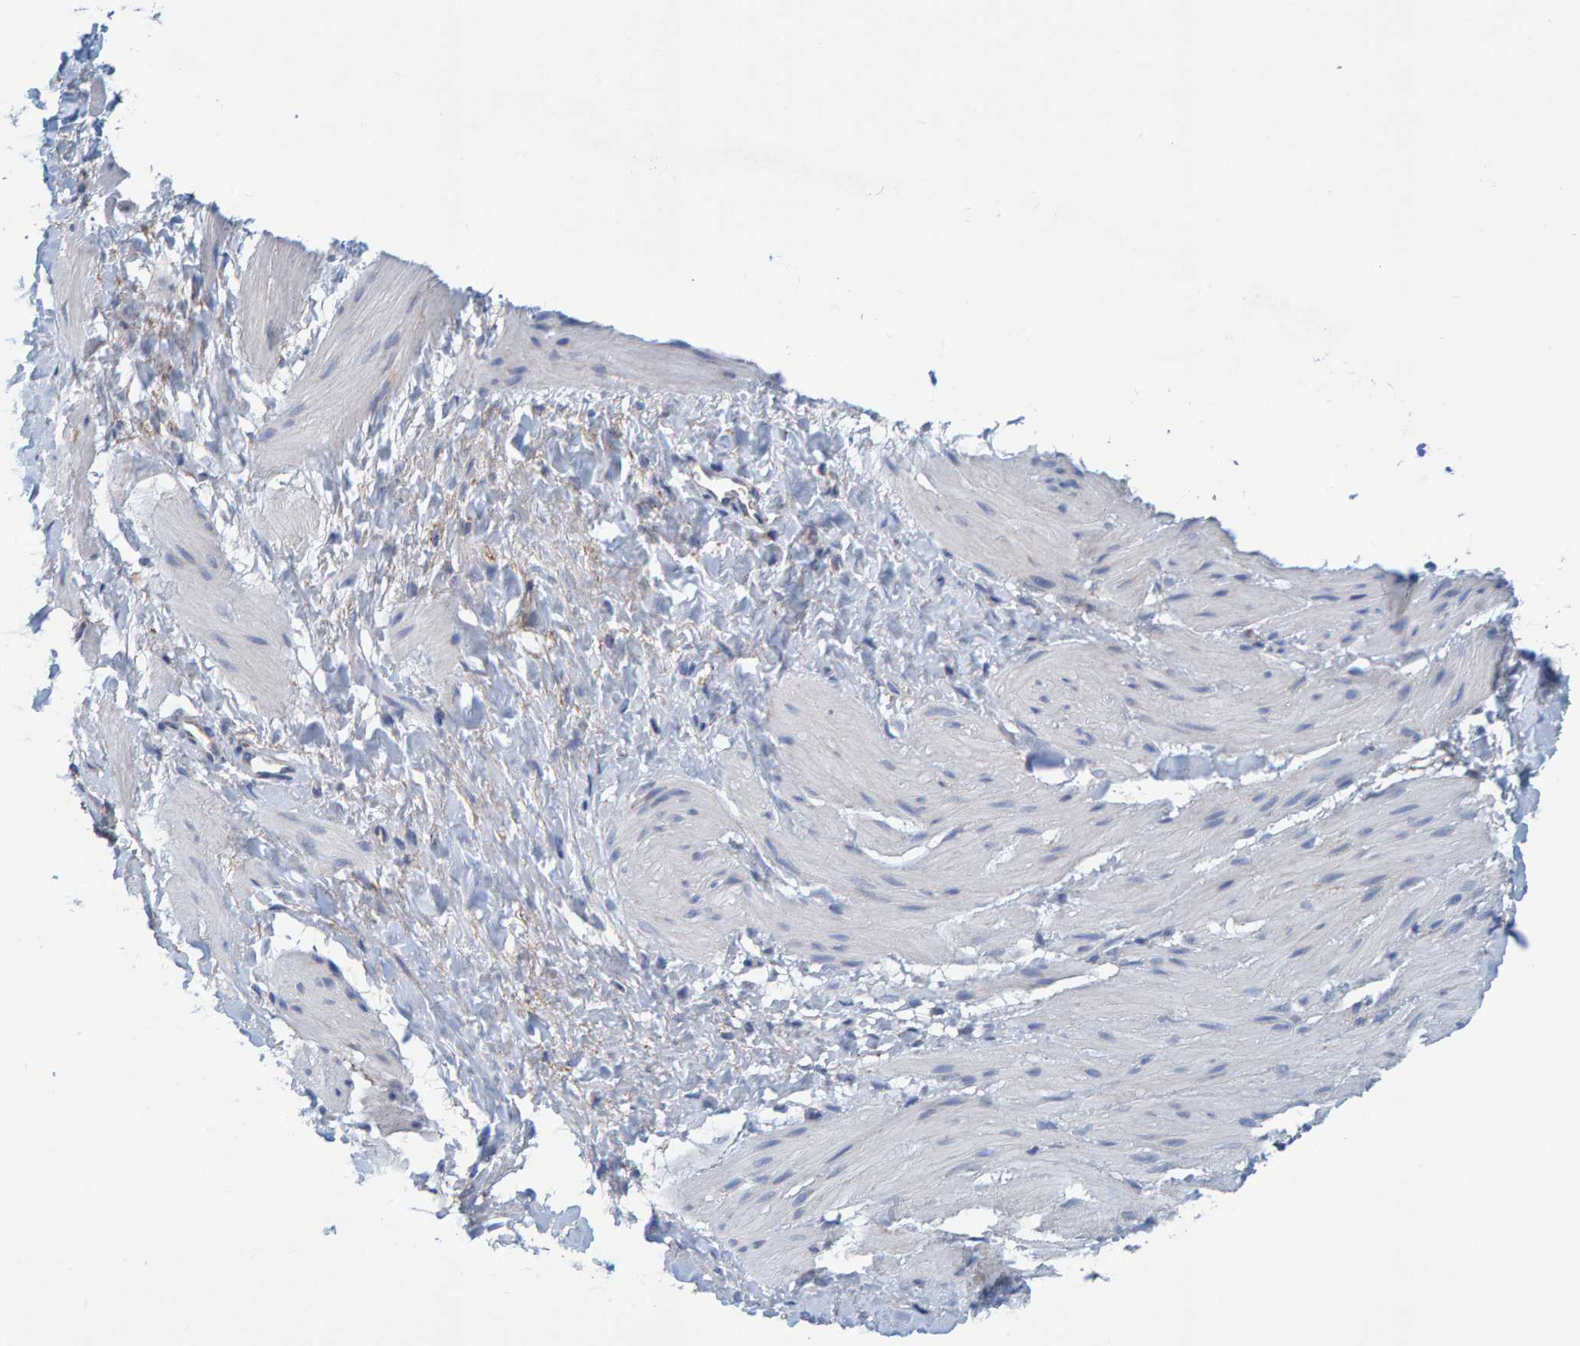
{"staining": {"intensity": "negative", "quantity": "none", "location": "none"}, "tissue": "smooth muscle", "cell_type": "Smooth muscle cells", "image_type": "normal", "snomed": [{"axis": "morphology", "description": "Normal tissue, NOS"}, {"axis": "topography", "description": "Smooth muscle"}], "caption": "Smooth muscle cells show no significant positivity in unremarkable smooth muscle. (Stains: DAB immunohistochemistry (IHC) with hematoxylin counter stain, Microscopy: brightfield microscopy at high magnification).", "gene": "MRPS7", "patient": {"sex": "male", "age": 16}}